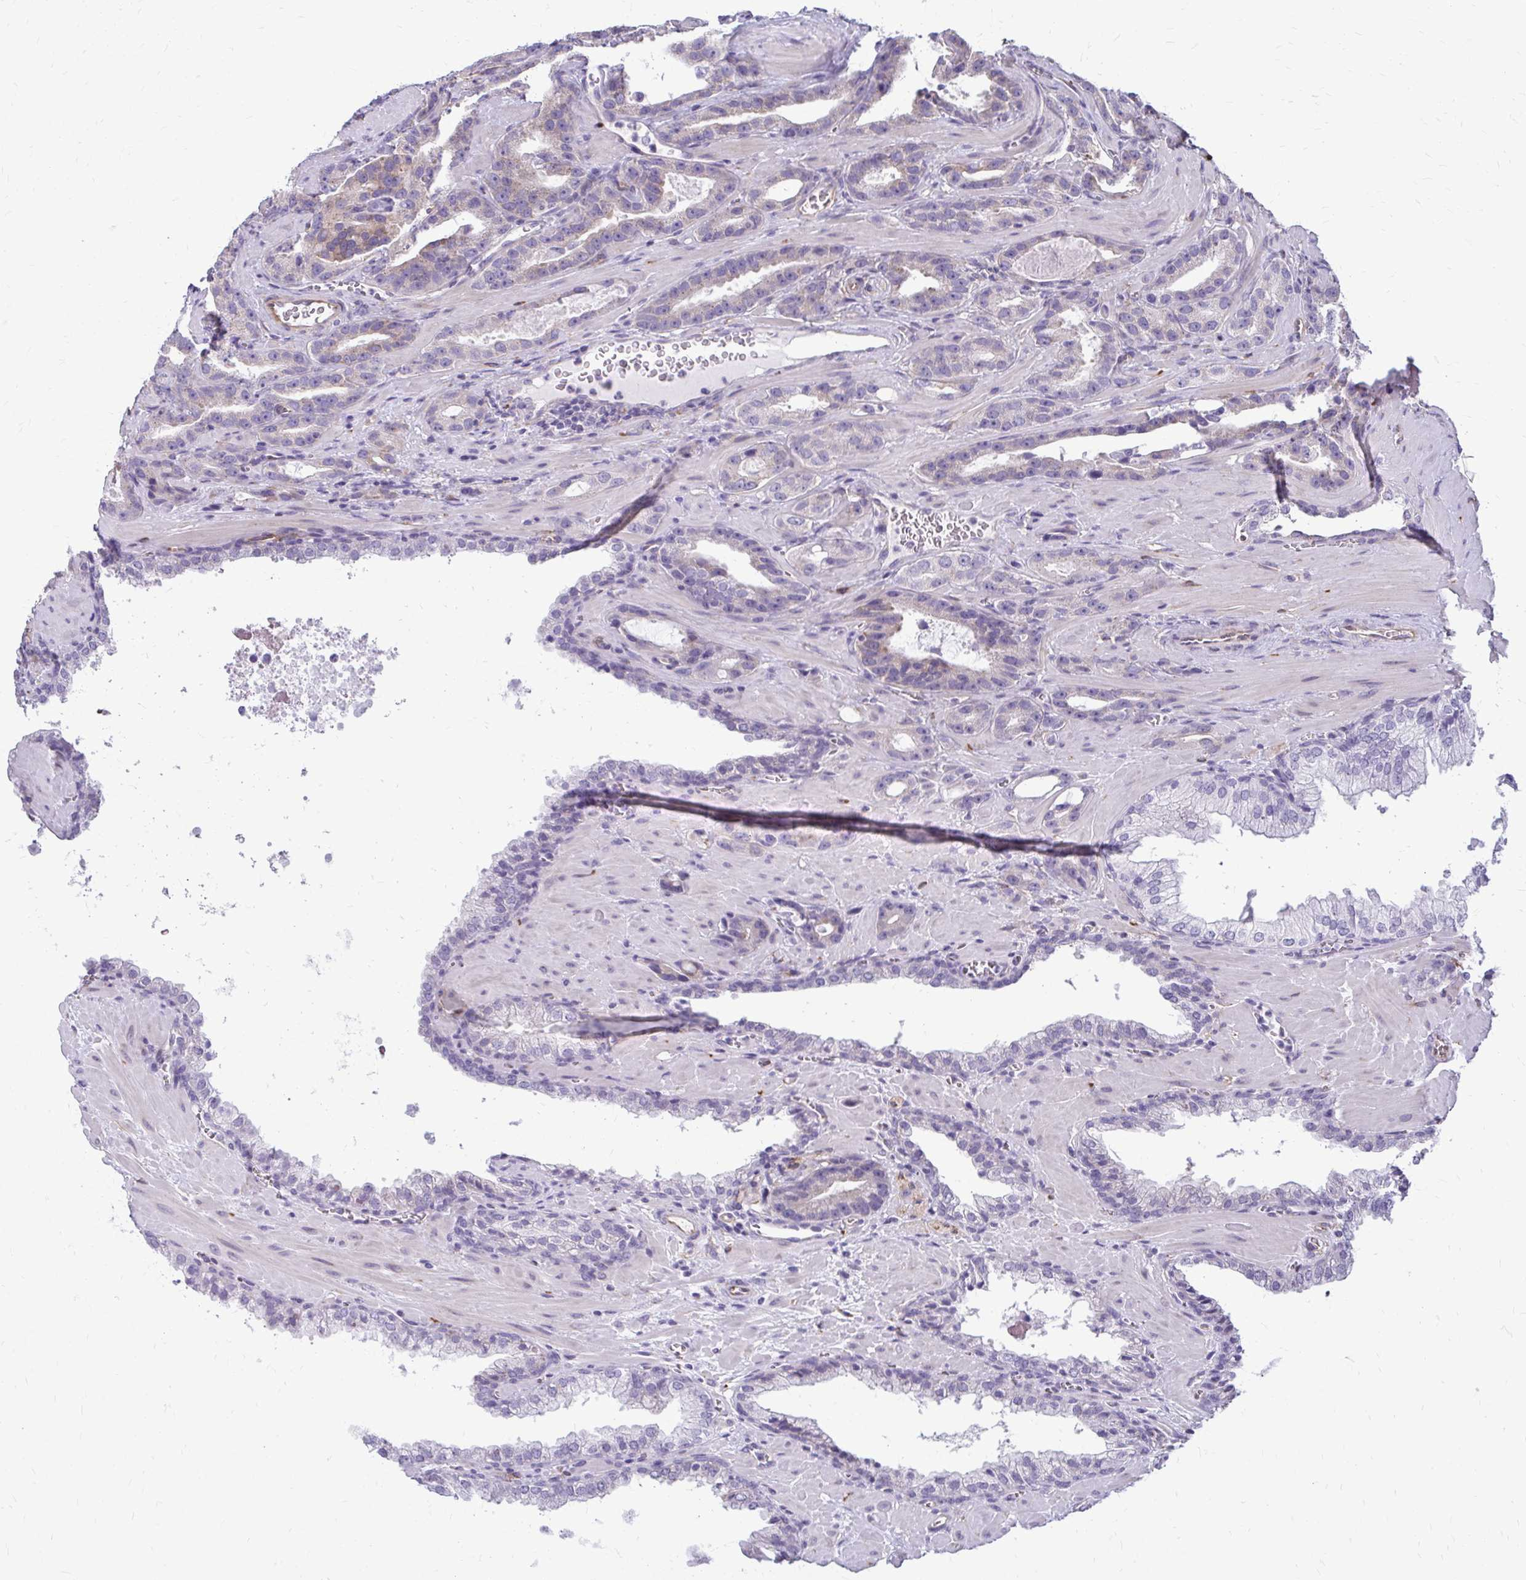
{"staining": {"intensity": "weak", "quantity": "<25%", "location": "cytoplasmic/membranous"}, "tissue": "prostate cancer", "cell_type": "Tumor cells", "image_type": "cancer", "snomed": [{"axis": "morphology", "description": "Adenocarcinoma, High grade"}, {"axis": "topography", "description": "Prostate"}], "caption": "Tumor cells are negative for brown protein staining in high-grade adenocarcinoma (prostate). (Stains: DAB (3,3'-diaminobenzidine) IHC with hematoxylin counter stain, Microscopy: brightfield microscopy at high magnification).", "gene": "DEPP1", "patient": {"sex": "male", "age": 65}}